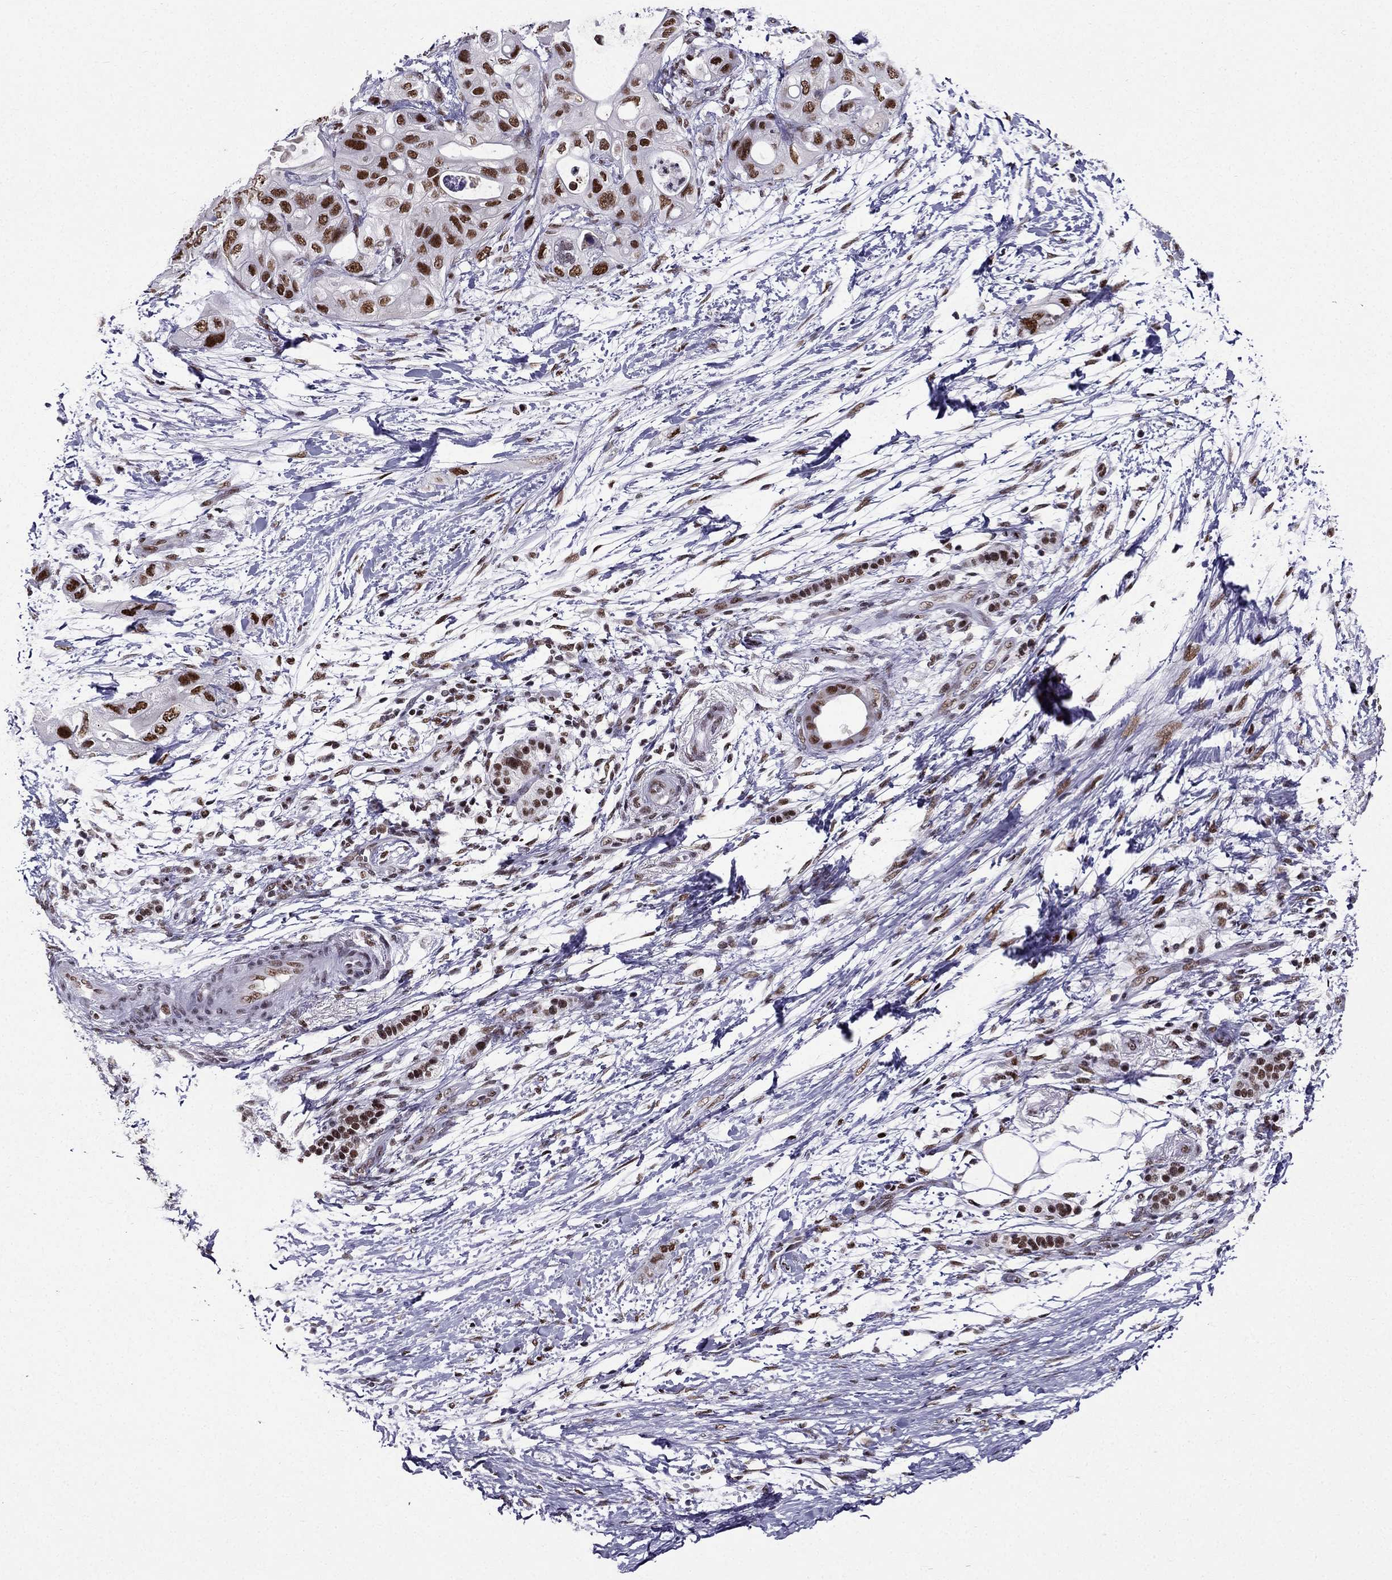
{"staining": {"intensity": "strong", "quantity": ">75%", "location": "nuclear"}, "tissue": "pancreatic cancer", "cell_type": "Tumor cells", "image_type": "cancer", "snomed": [{"axis": "morphology", "description": "Adenocarcinoma, NOS"}, {"axis": "topography", "description": "Pancreas"}], "caption": "The photomicrograph reveals staining of pancreatic cancer, revealing strong nuclear protein positivity (brown color) within tumor cells.", "gene": "ZNF420", "patient": {"sex": "female", "age": 72}}